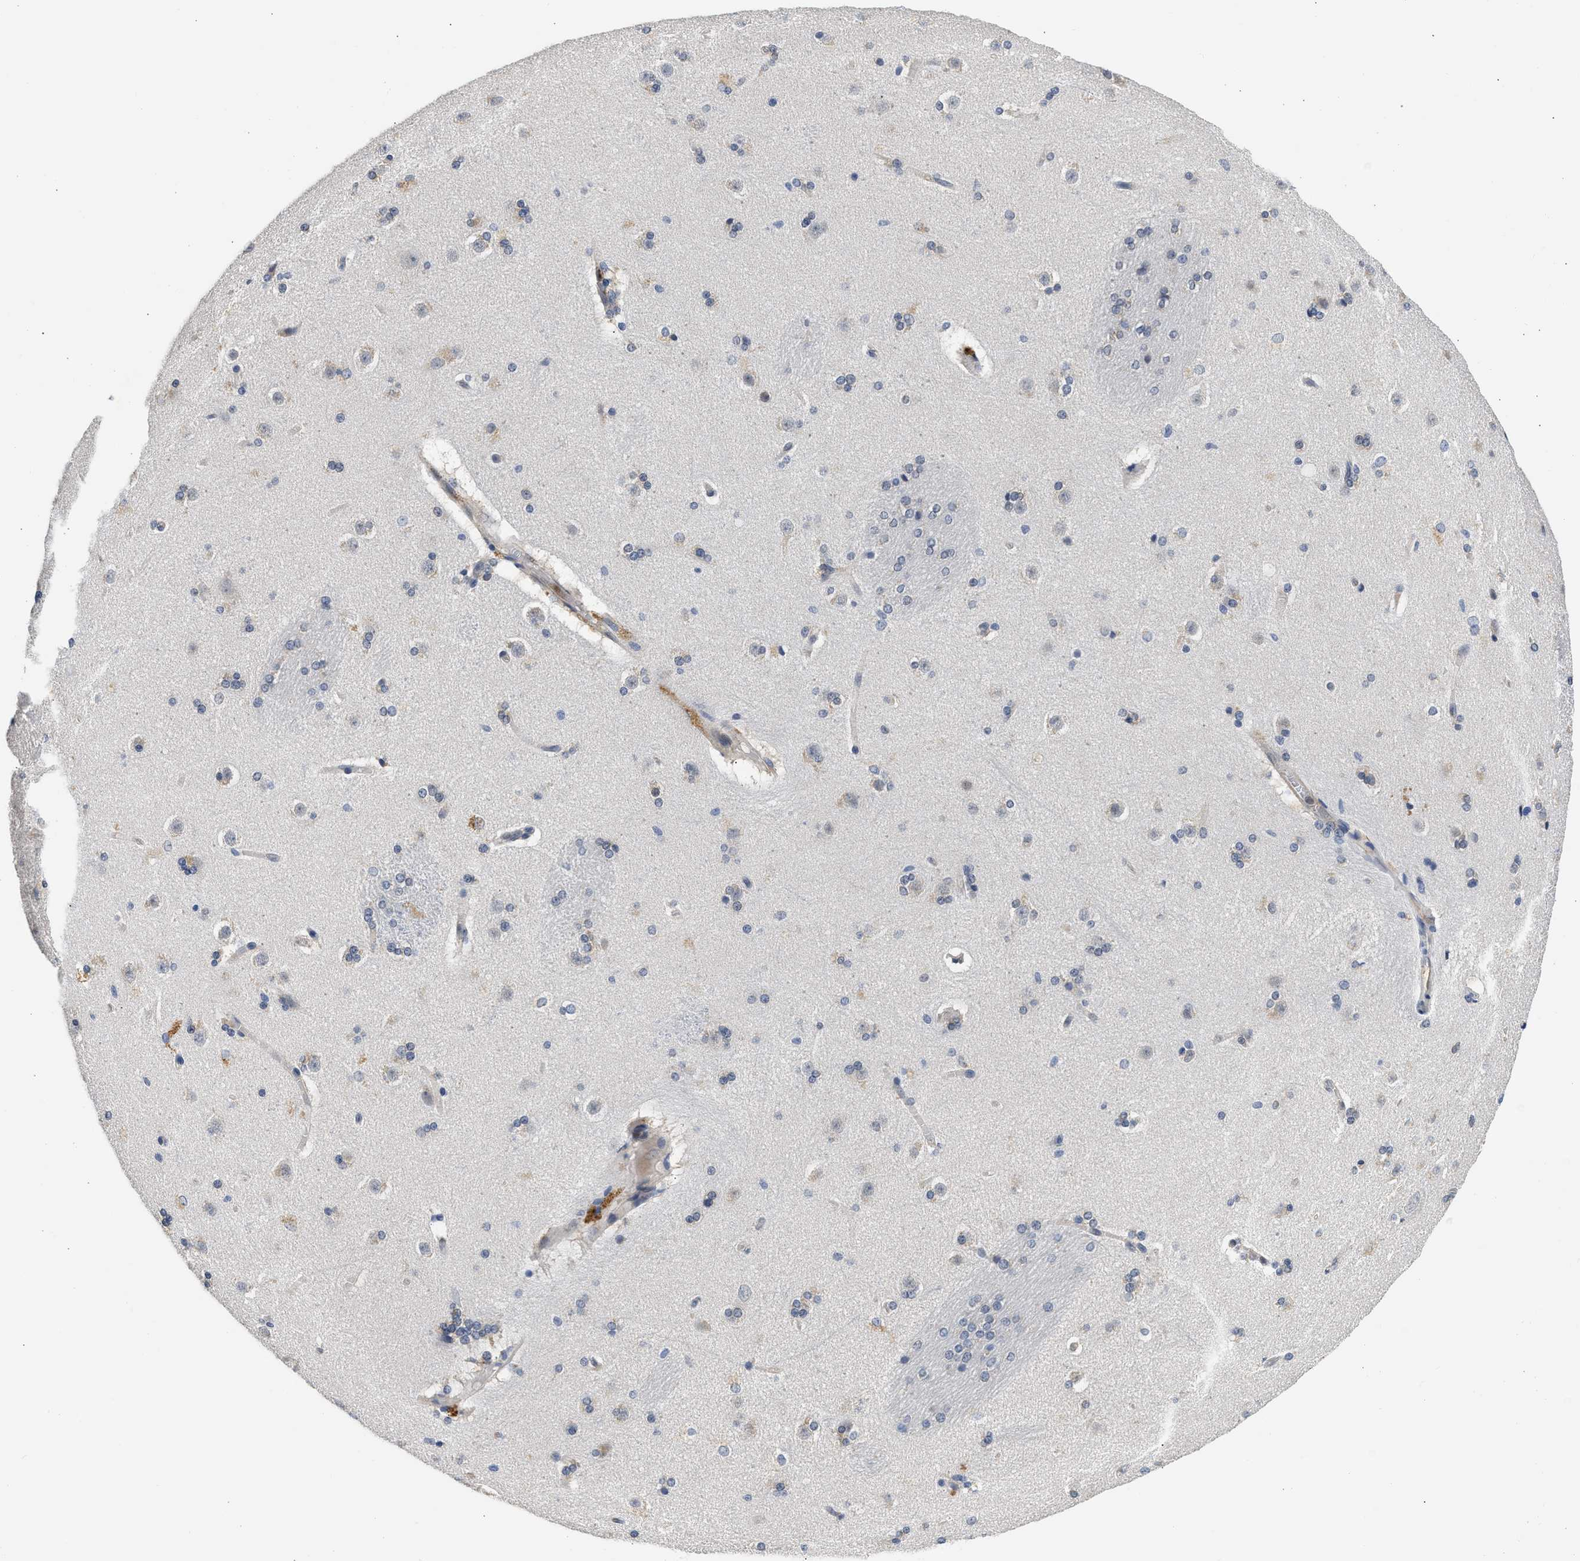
{"staining": {"intensity": "weak", "quantity": "<25%", "location": "cytoplasmic/membranous"}, "tissue": "caudate", "cell_type": "Glial cells", "image_type": "normal", "snomed": [{"axis": "morphology", "description": "Normal tissue, NOS"}, {"axis": "topography", "description": "Lateral ventricle wall"}], "caption": "Immunohistochemistry of benign caudate reveals no positivity in glial cells.", "gene": "XPO5", "patient": {"sex": "female", "age": 19}}